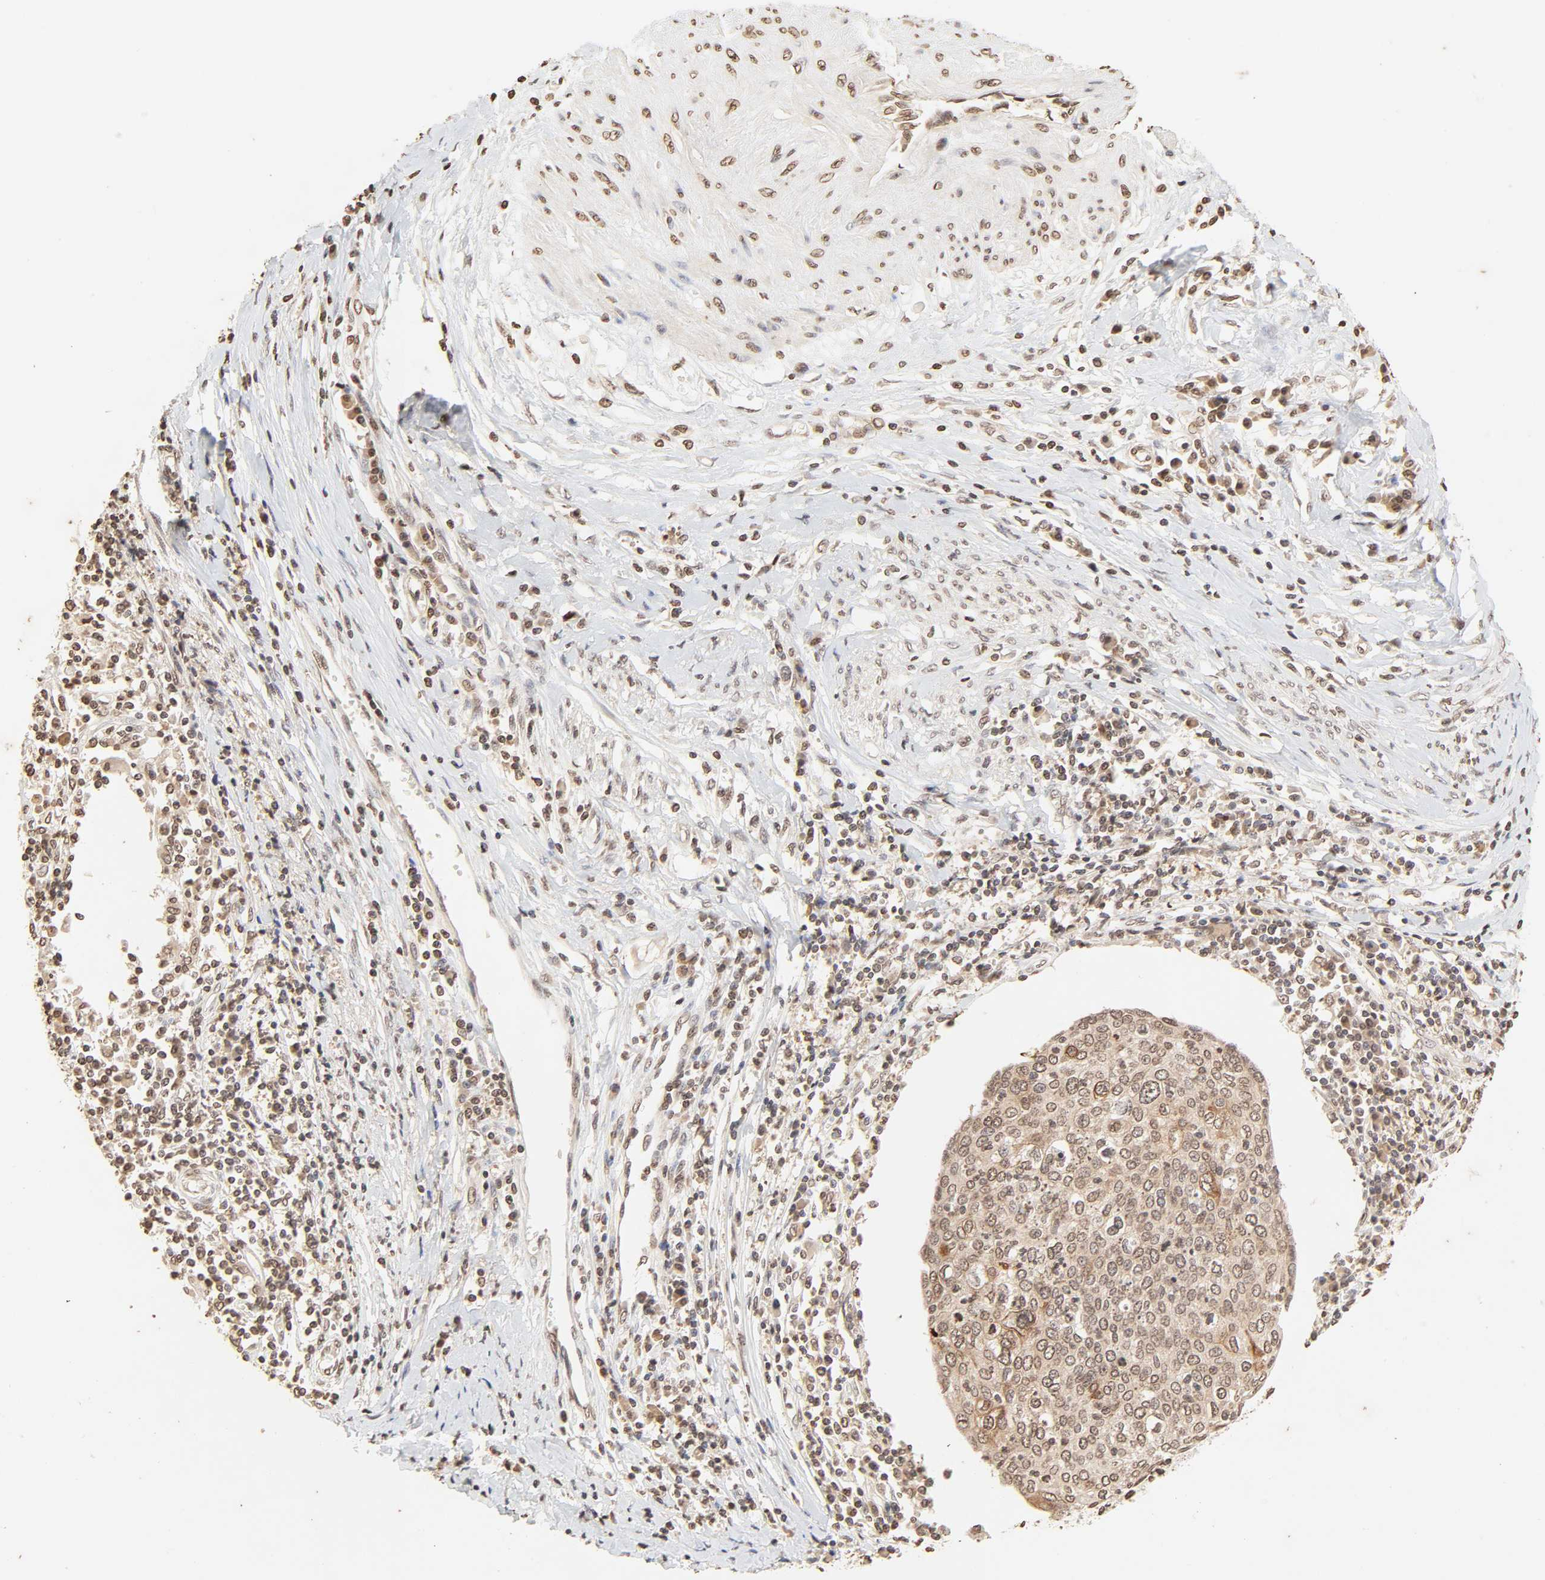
{"staining": {"intensity": "moderate", "quantity": ">75%", "location": "cytoplasmic/membranous,nuclear"}, "tissue": "cervical cancer", "cell_type": "Tumor cells", "image_type": "cancer", "snomed": [{"axis": "morphology", "description": "Squamous cell carcinoma, NOS"}, {"axis": "topography", "description": "Cervix"}], "caption": "Brown immunohistochemical staining in human cervical cancer (squamous cell carcinoma) displays moderate cytoplasmic/membranous and nuclear expression in about >75% of tumor cells. Using DAB (3,3'-diaminobenzidine) (brown) and hematoxylin (blue) stains, captured at high magnification using brightfield microscopy.", "gene": "TBL1X", "patient": {"sex": "female", "age": 40}}